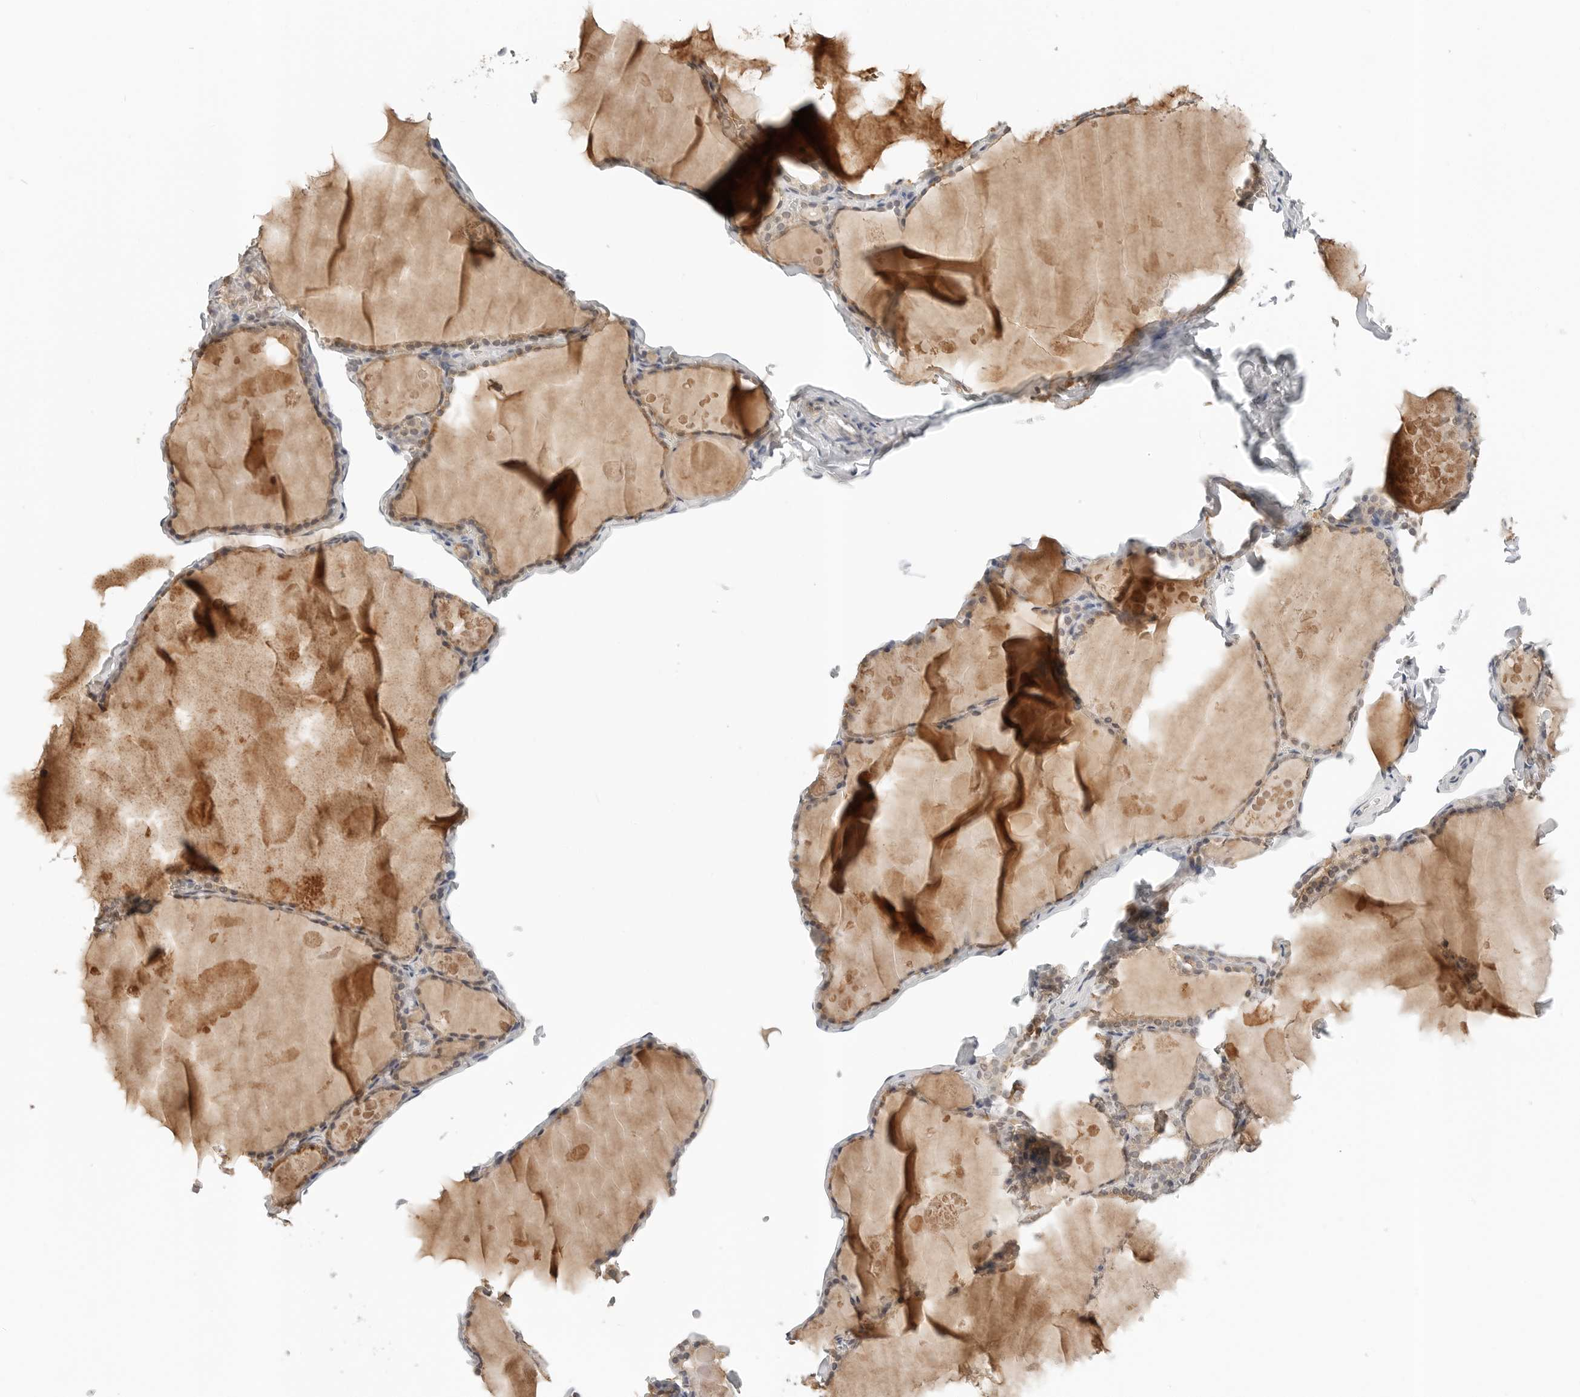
{"staining": {"intensity": "weak", "quantity": "25%-75%", "location": "cytoplasmic/membranous"}, "tissue": "thyroid gland", "cell_type": "Glandular cells", "image_type": "normal", "snomed": [{"axis": "morphology", "description": "Normal tissue, NOS"}, {"axis": "topography", "description": "Thyroid gland"}], "caption": "This photomicrograph reveals immunohistochemistry staining of benign human thyroid gland, with low weak cytoplasmic/membranous staining in approximately 25%-75% of glandular cells.", "gene": "IL24", "patient": {"sex": "male", "age": 56}}